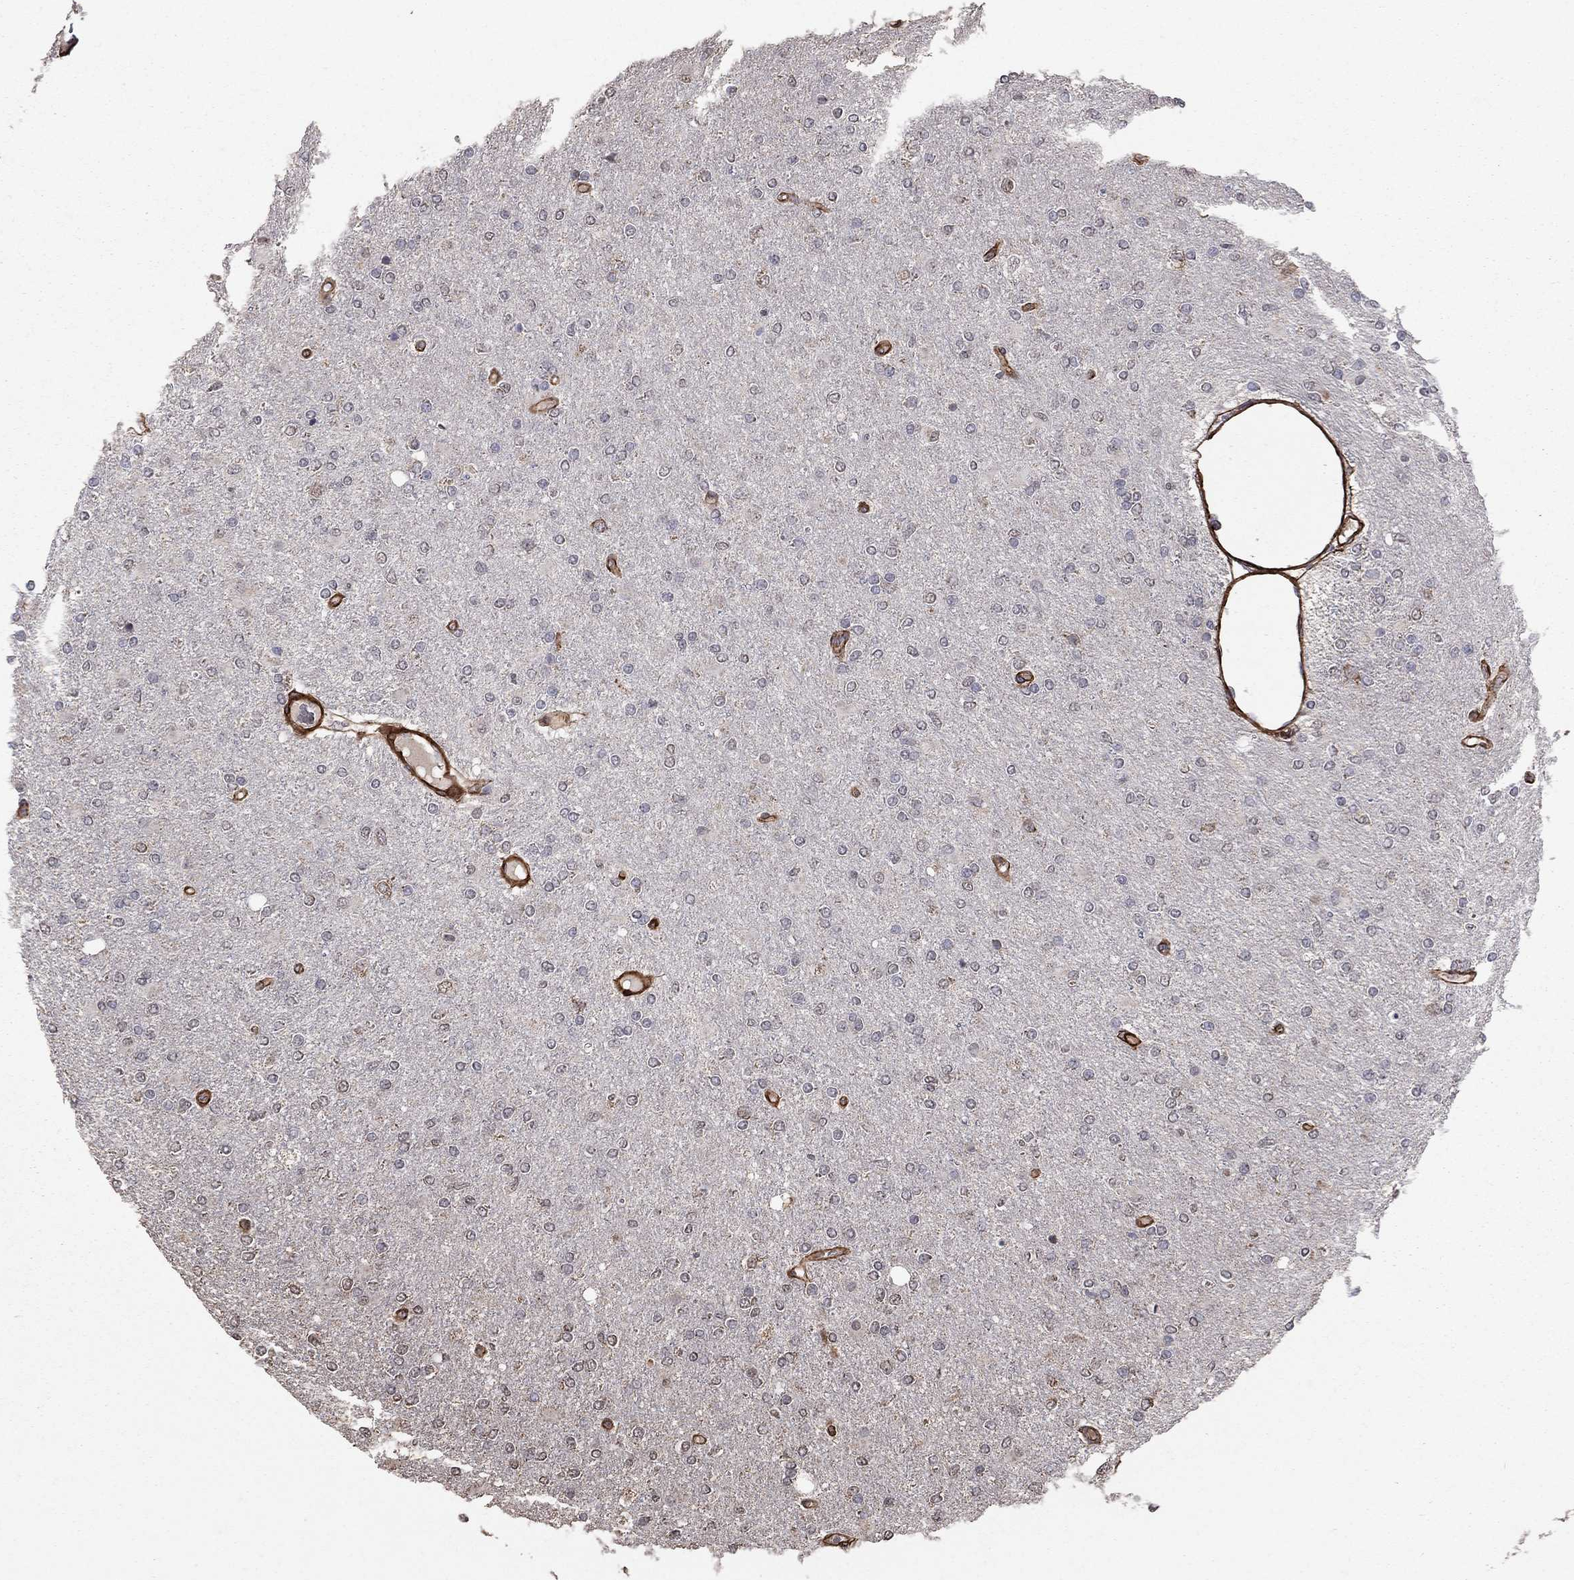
{"staining": {"intensity": "negative", "quantity": "none", "location": "none"}, "tissue": "glioma", "cell_type": "Tumor cells", "image_type": "cancer", "snomed": [{"axis": "morphology", "description": "Glioma, malignant, High grade"}, {"axis": "topography", "description": "Cerebral cortex"}], "caption": "IHC image of glioma stained for a protein (brown), which displays no staining in tumor cells.", "gene": "COL18A1", "patient": {"sex": "male", "age": 70}}